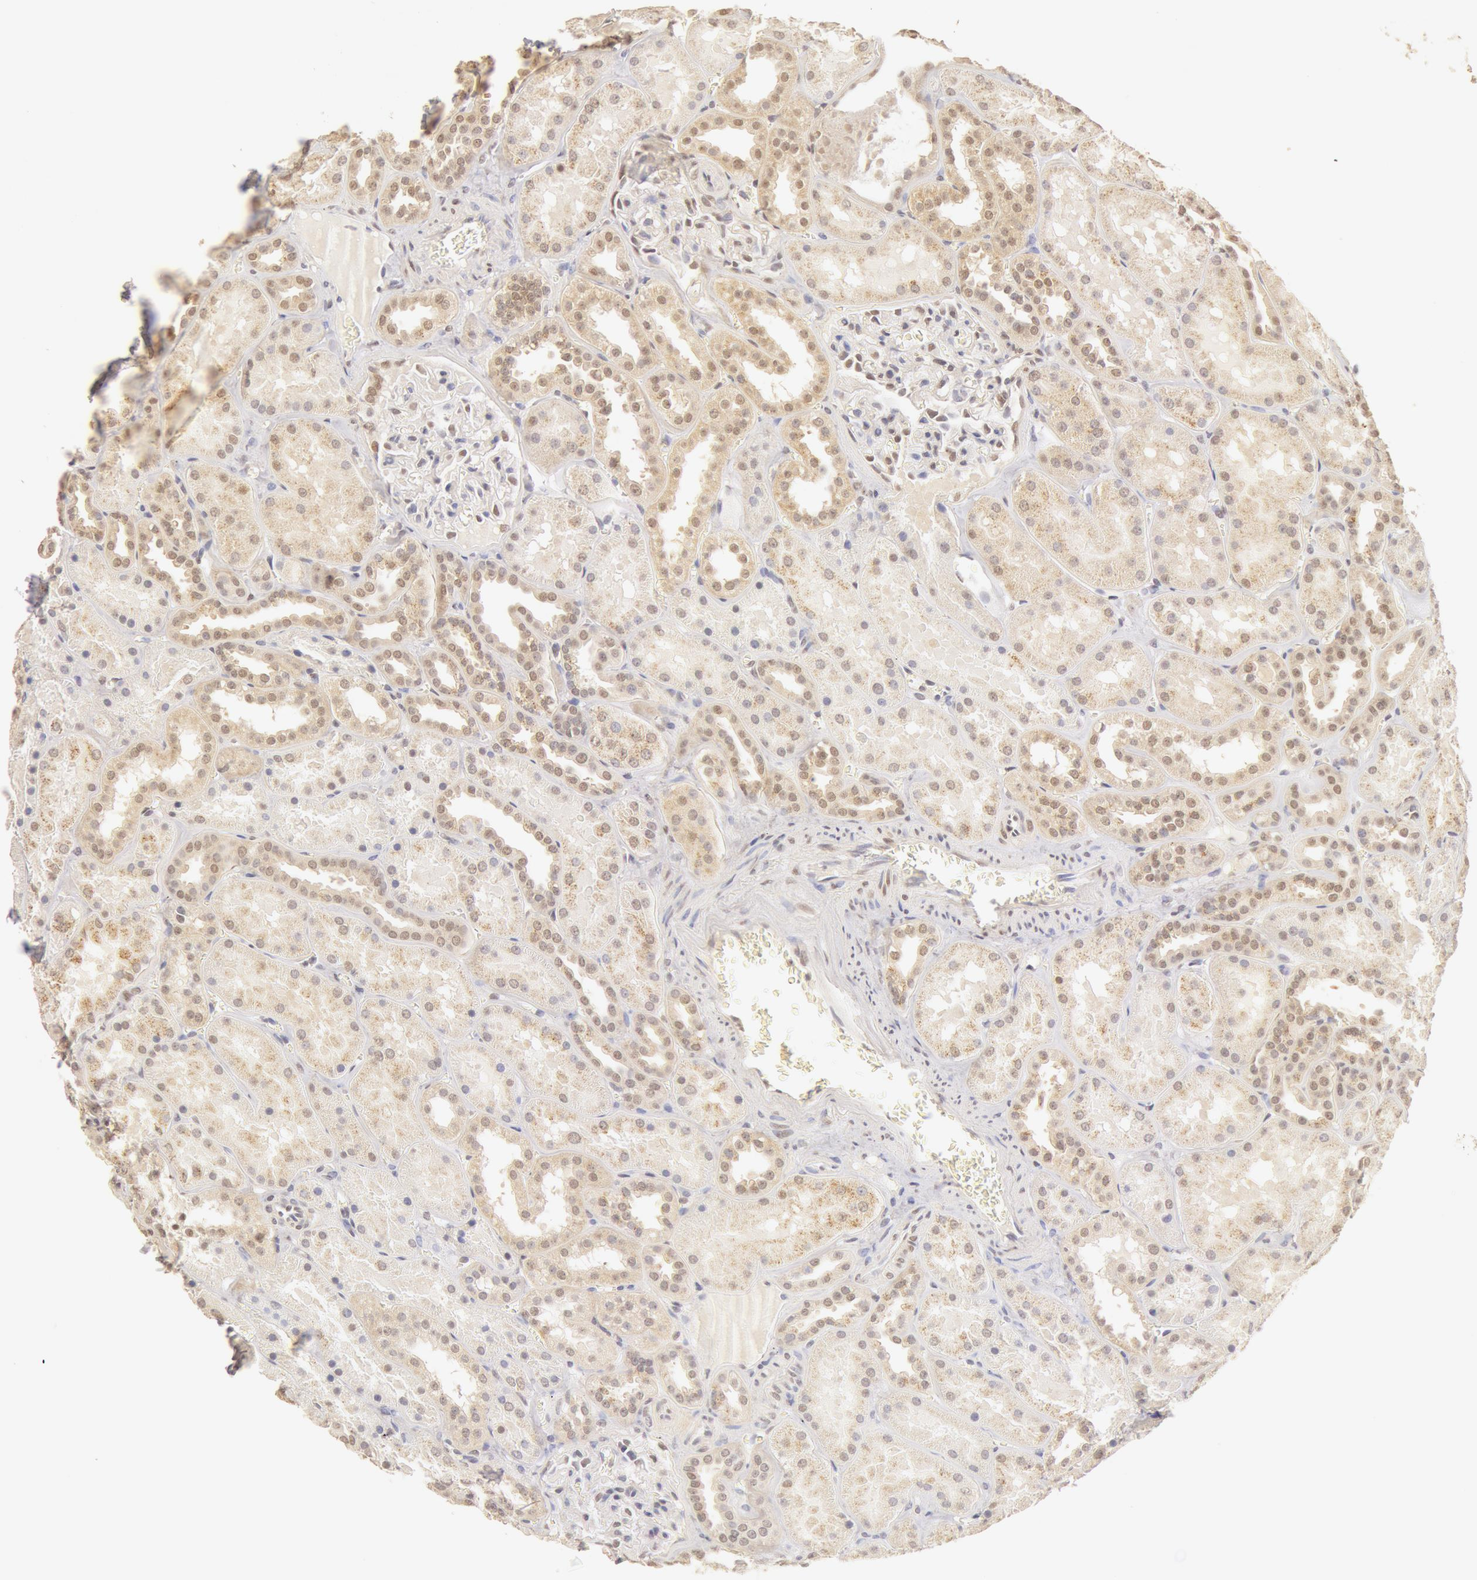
{"staining": {"intensity": "weak", "quantity": ">75%", "location": "cytoplasmic/membranous"}, "tissue": "kidney", "cell_type": "Cells in glomeruli", "image_type": "normal", "snomed": [{"axis": "morphology", "description": "Normal tissue, NOS"}, {"axis": "topography", "description": "Kidney"}], "caption": "Protein staining exhibits weak cytoplasmic/membranous expression in approximately >75% of cells in glomeruli in benign kidney.", "gene": "SNRNP70", "patient": {"sex": "female", "age": 52}}